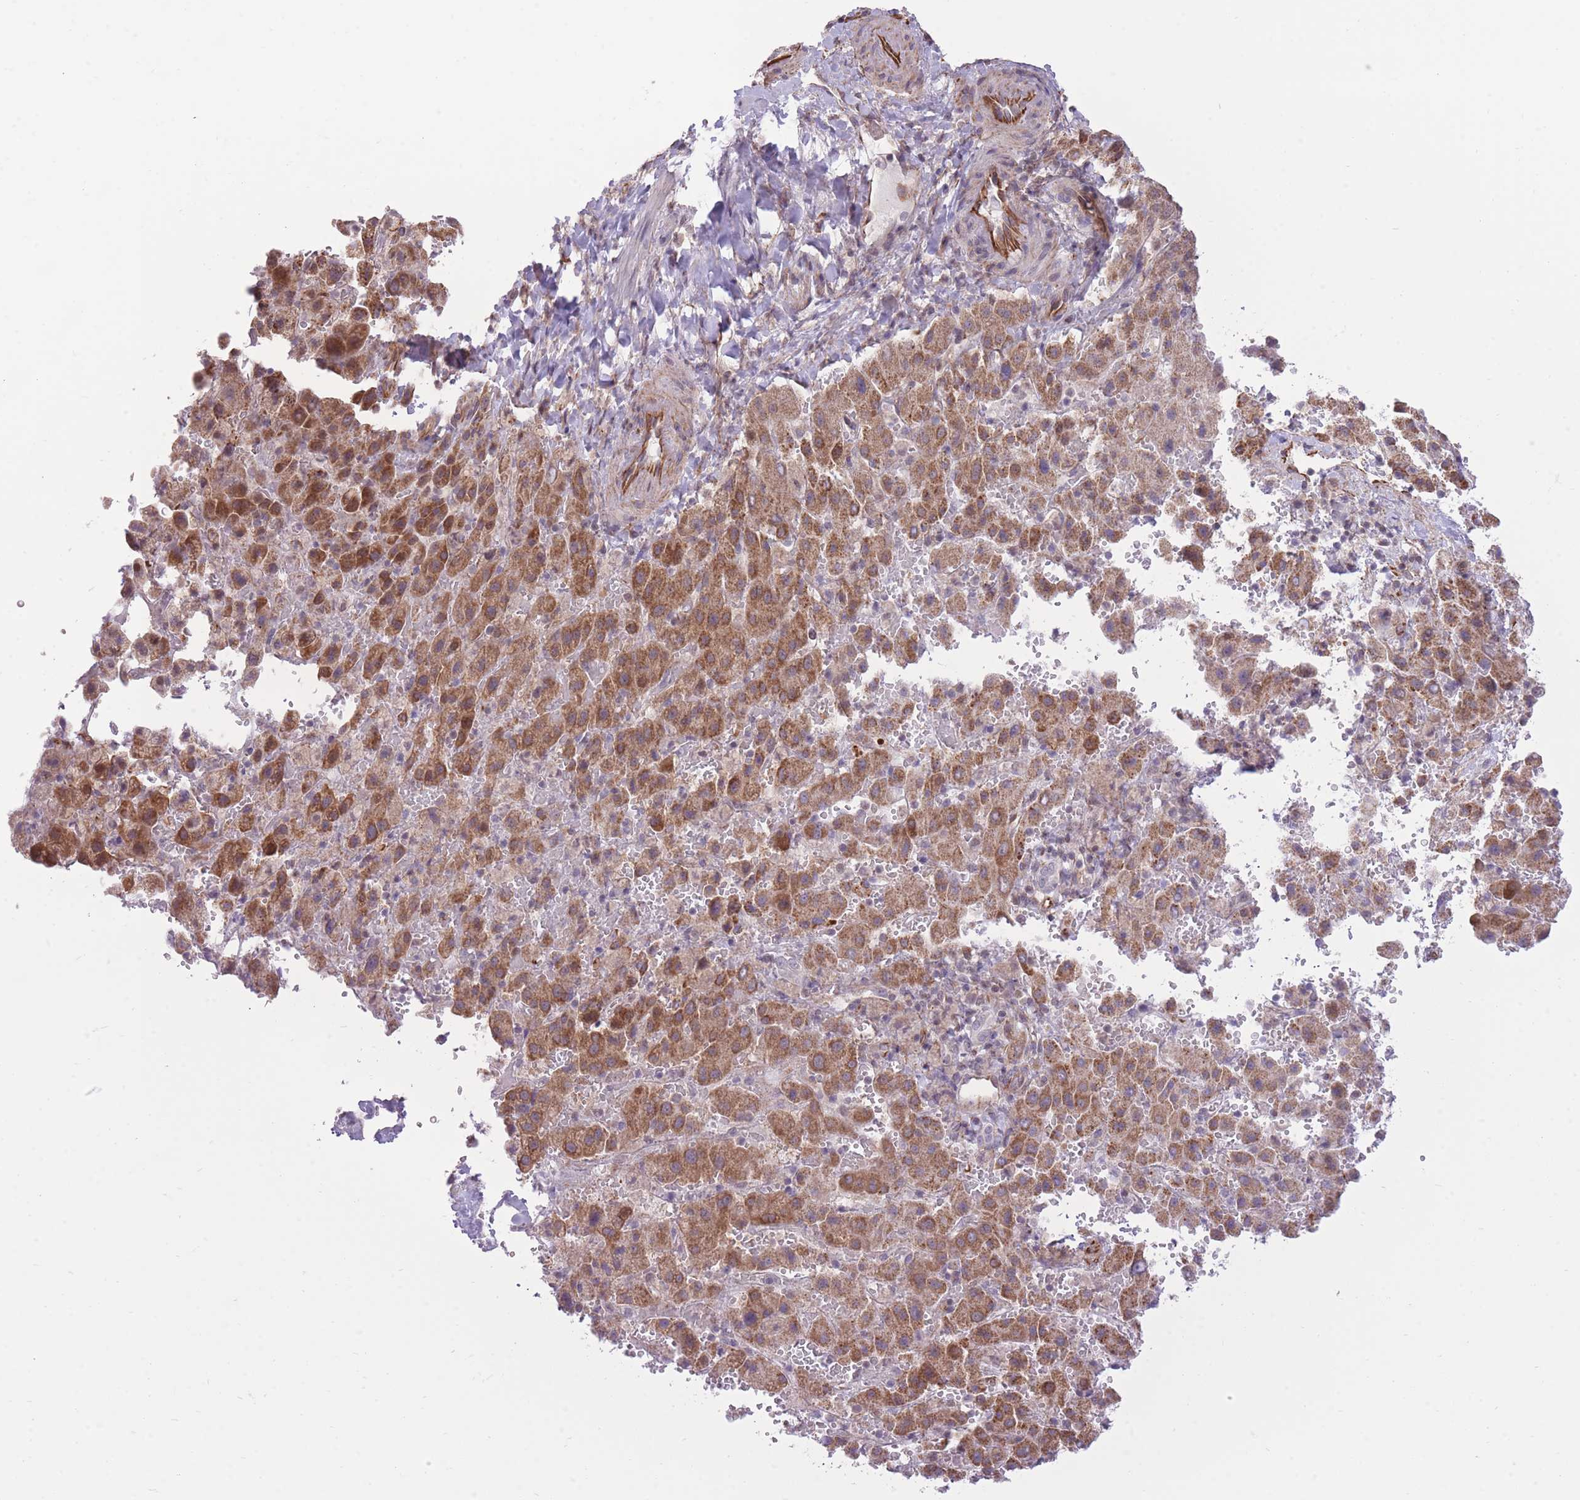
{"staining": {"intensity": "moderate", "quantity": "25%-75%", "location": "cytoplasmic/membranous"}, "tissue": "liver cancer", "cell_type": "Tumor cells", "image_type": "cancer", "snomed": [{"axis": "morphology", "description": "Carcinoma, Hepatocellular, NOS"}, {"axis": "topography", "description": "Liver"}], "caption": "Protein staining reveals moderate cytoplasmic/membranous positivity in approximately 25%-75% of tumor cells in hepatocellular carcinoma (liver).", "gene": "ELL", "patient": {"sex": "female", "age": 58}}